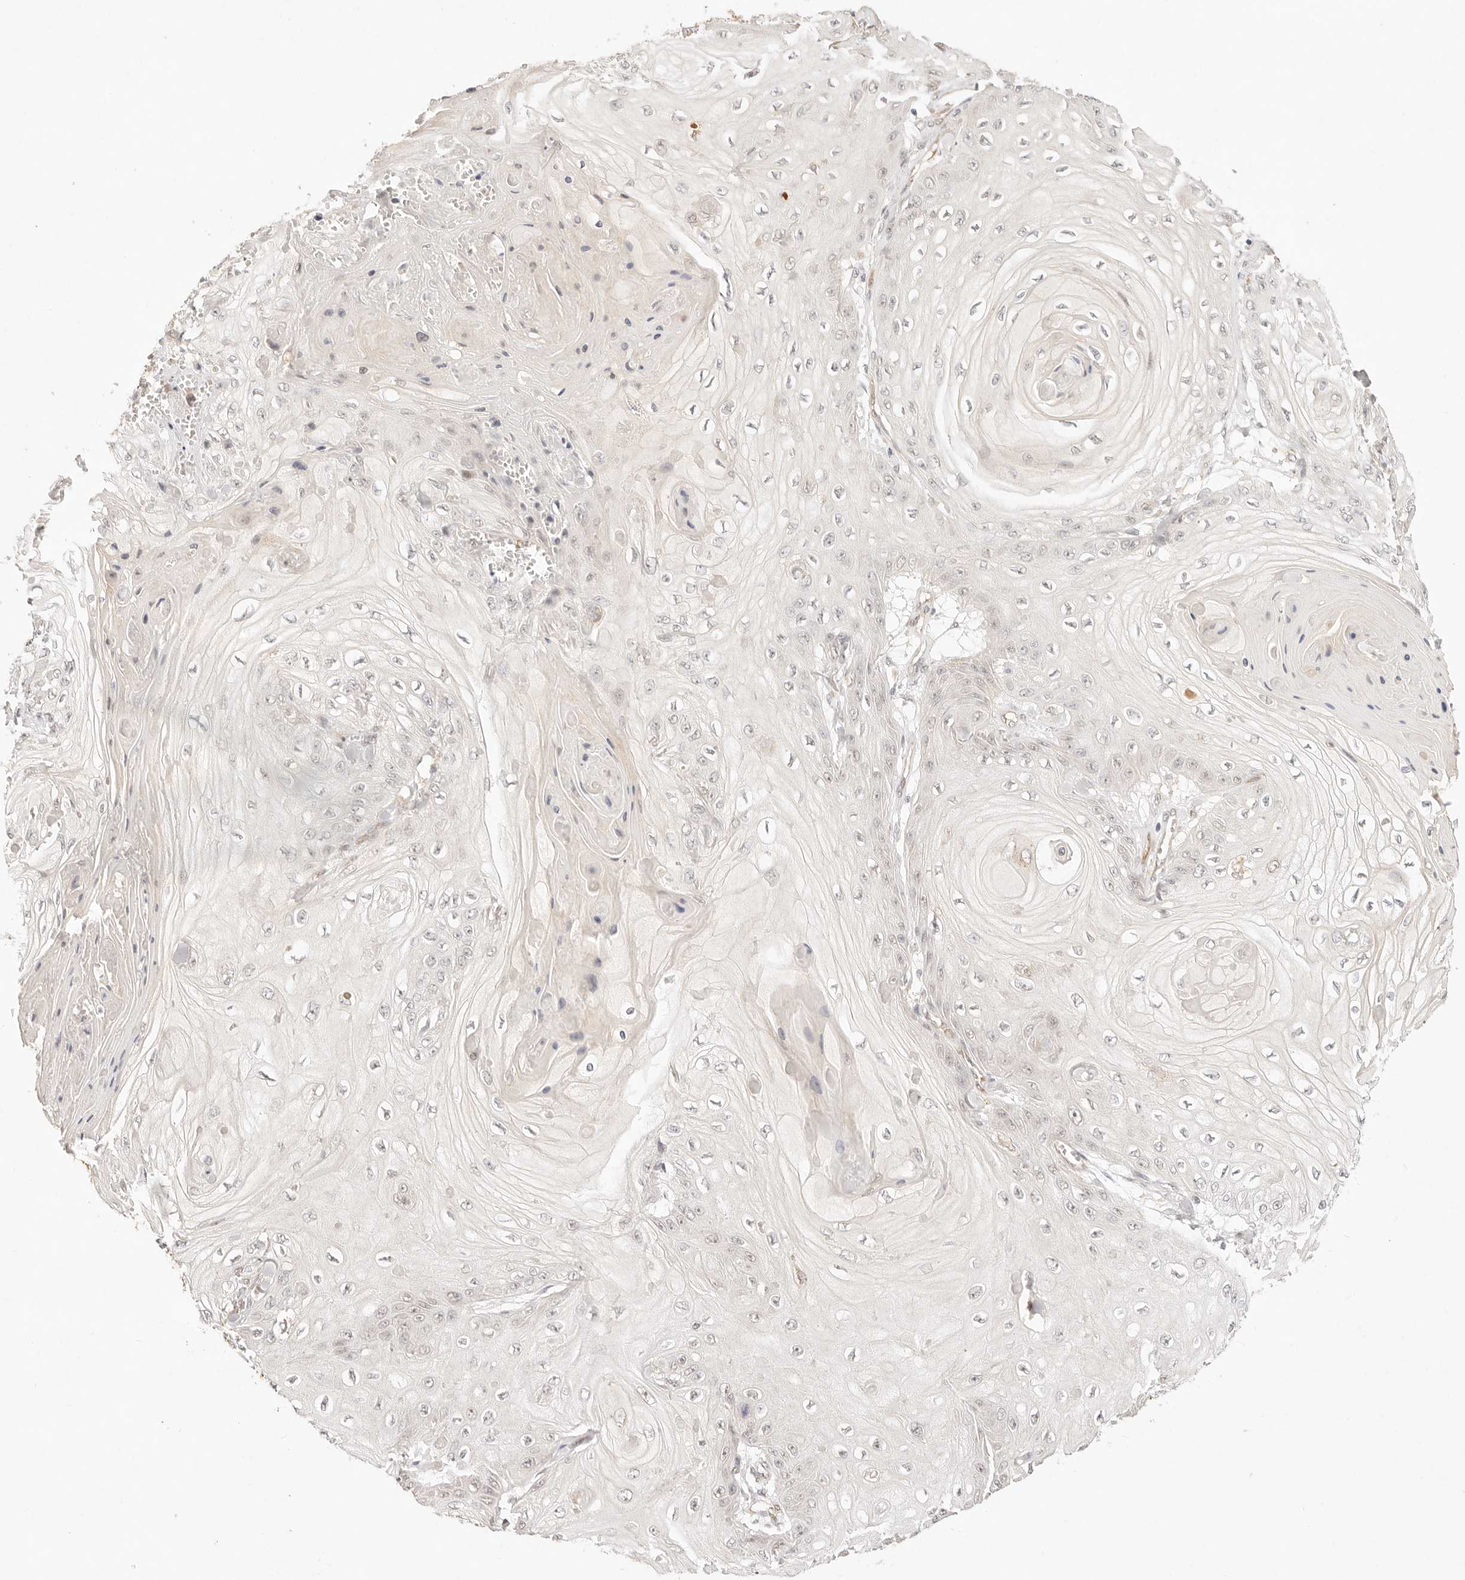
{"staining": {"intensity": "negative", "quantity": "none", "location": "none"}, "tissue": "skin cancer", "cell_type": "Tumor cells", "image_type": "cancer", "snomed": [{"axis": "morphology", "description": "Squamous cell carcinoma, NOS"}, {"axis": "topography", "description": "Skin"}], "caption": "This micrograph is of skin squamous cell carcinoma stained with immunohistochemistry (IHC) to label a protein in brown with the nuclei are counter-stained blue. There is no staining in tumor cells. (DAB (3,3'-diaminobenzidine) immunohistochemistry with hematoxylin counter stain).", "gene": "GPR156", "patient": {"sex": "male", "age": 74}}